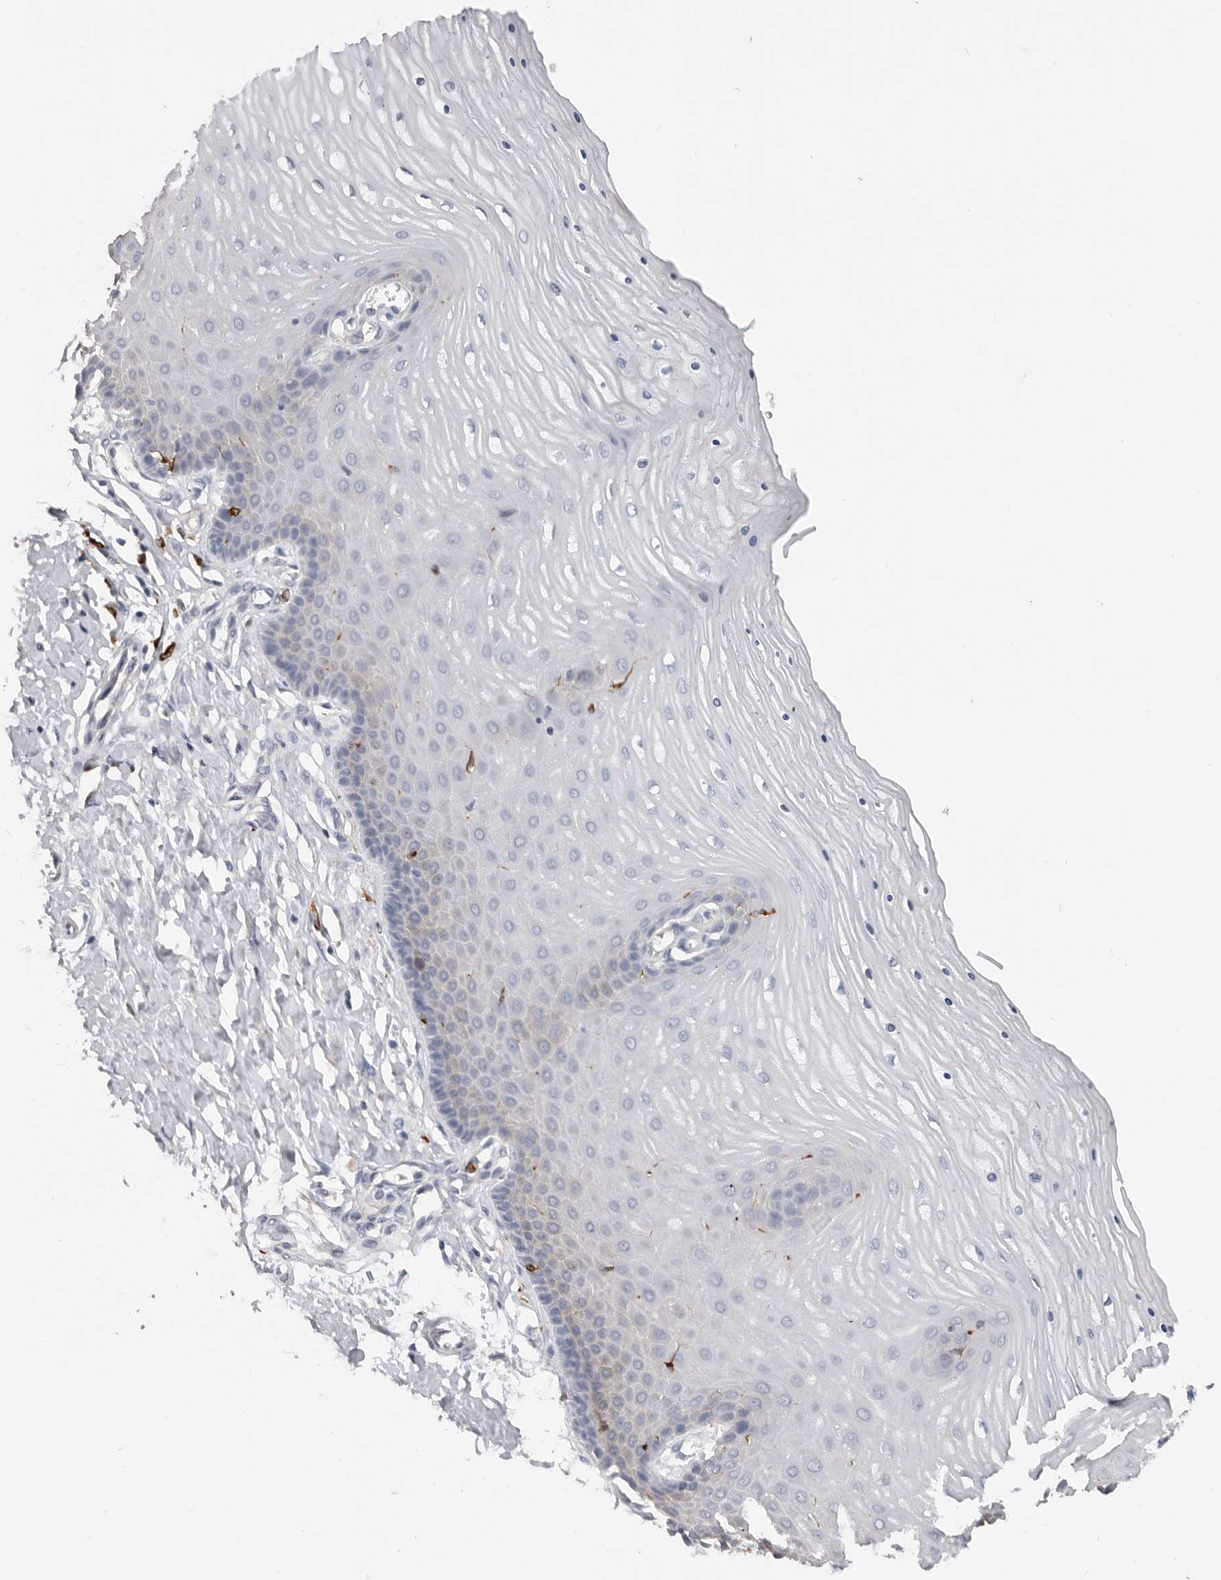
{"staining": {"intensity": "negative", "quantity": "none", "location": "none"}, "tissue": "cervix", "cell_type": "Glandular cells", "image_type": "normal", "snomed": [{"axis": "morphology", "description": "Normal tissue, NOS"}, {"axis": "topography", "description": "Cervix"}], "caption": "IHC micrograph of normal human cervix stained for a protein (brown), which displays no expression in glandular cells.", "gene": "TFRC", "patient": {"sex": "female", "age": 55}}